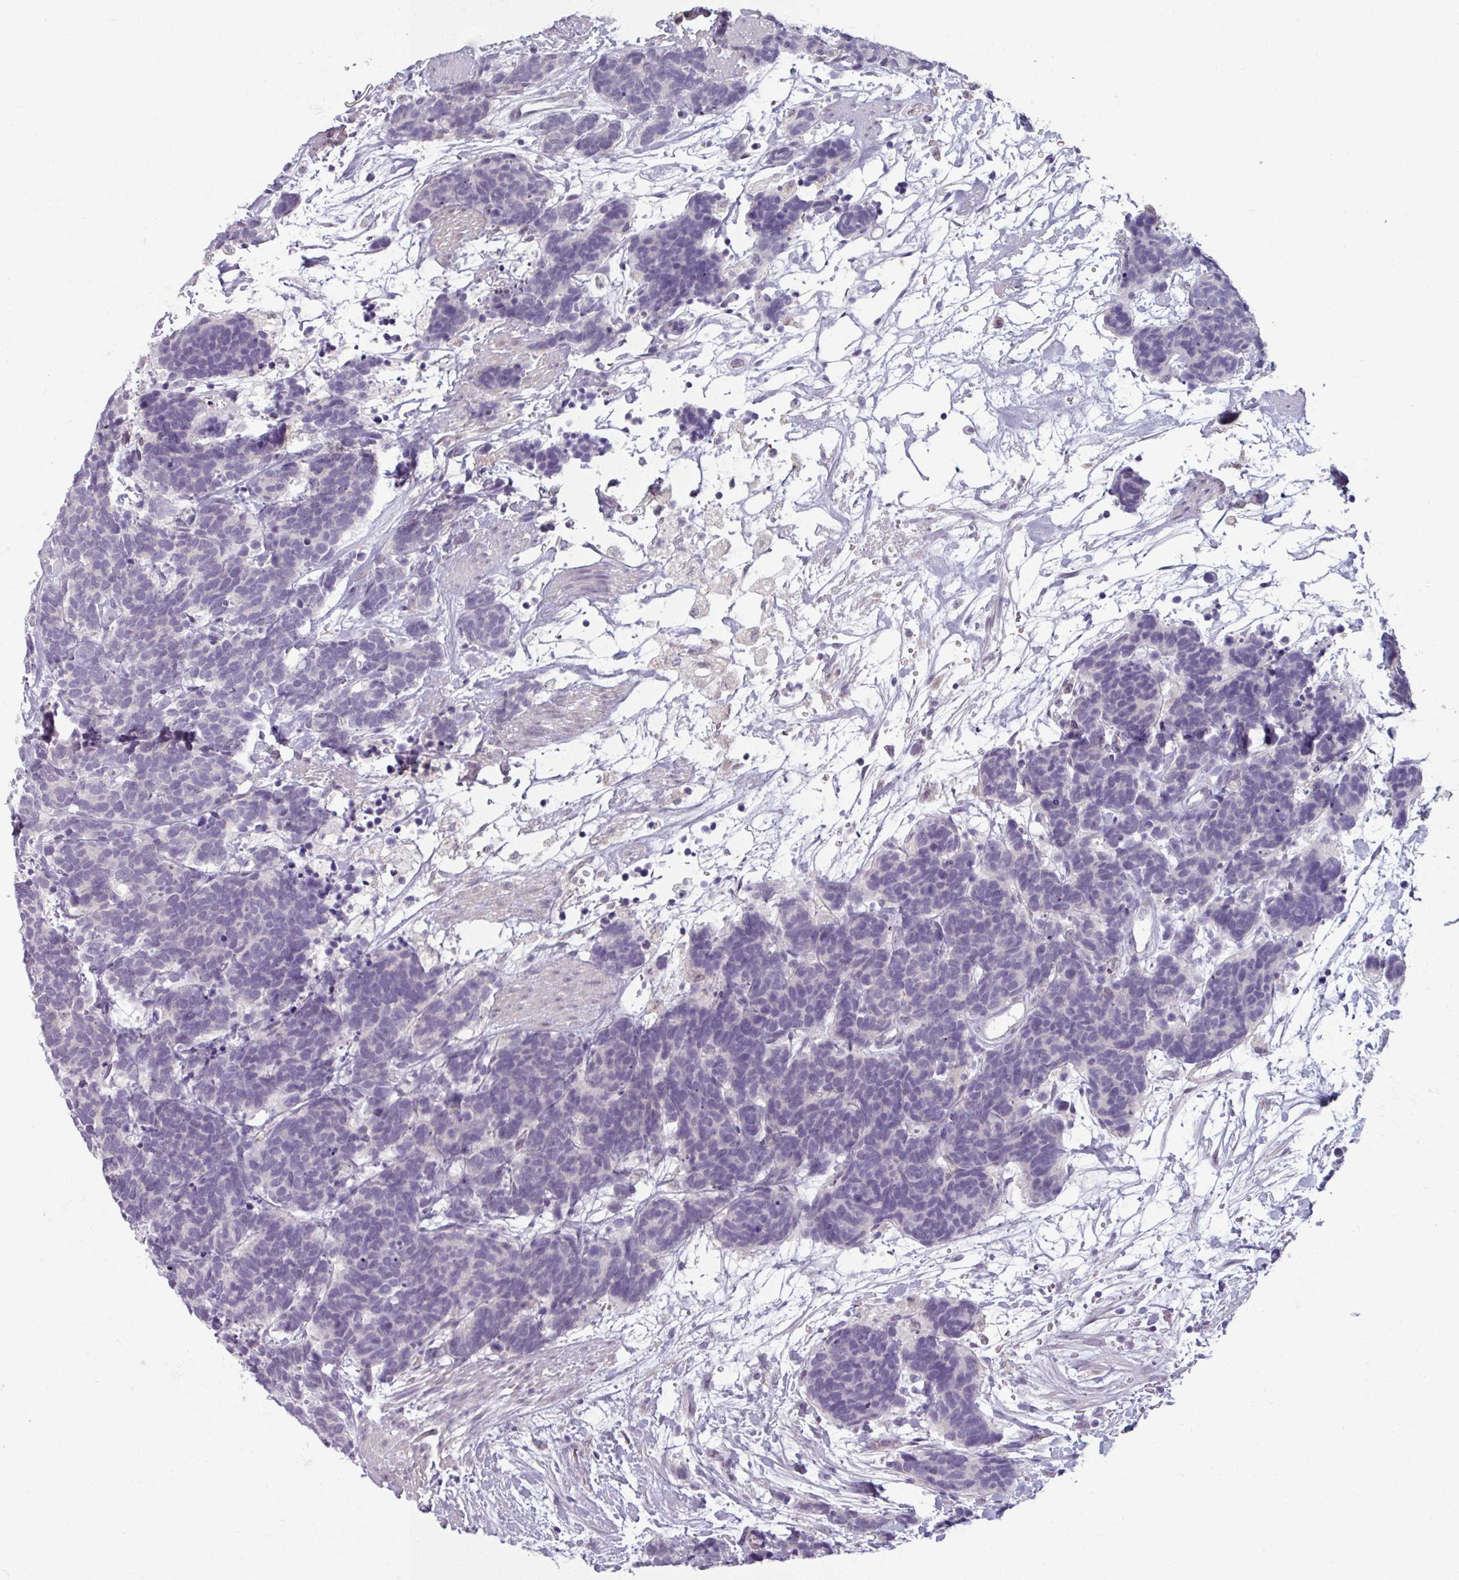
{"staining": {"intensity": "negative", "quantity": "none", "location": "none"}, "tissue": "carcinoid", "cell_type": "Tumor cells", "image_type": "cancer", "snomed": [{"axis": "morphology", "description": "Carcinoma, NOS"}, {"axis": "morphology", "description": "Carcinoid, malignant, NOS"}, {"axis": "topography", "description": "Prostate"}], "caption": "This is an immunohistochemistry image of human carcinoma. There is no positivity in tumor cells.", "gene": "UVSSA", "patient": {"sex": "male", "age": 57}}